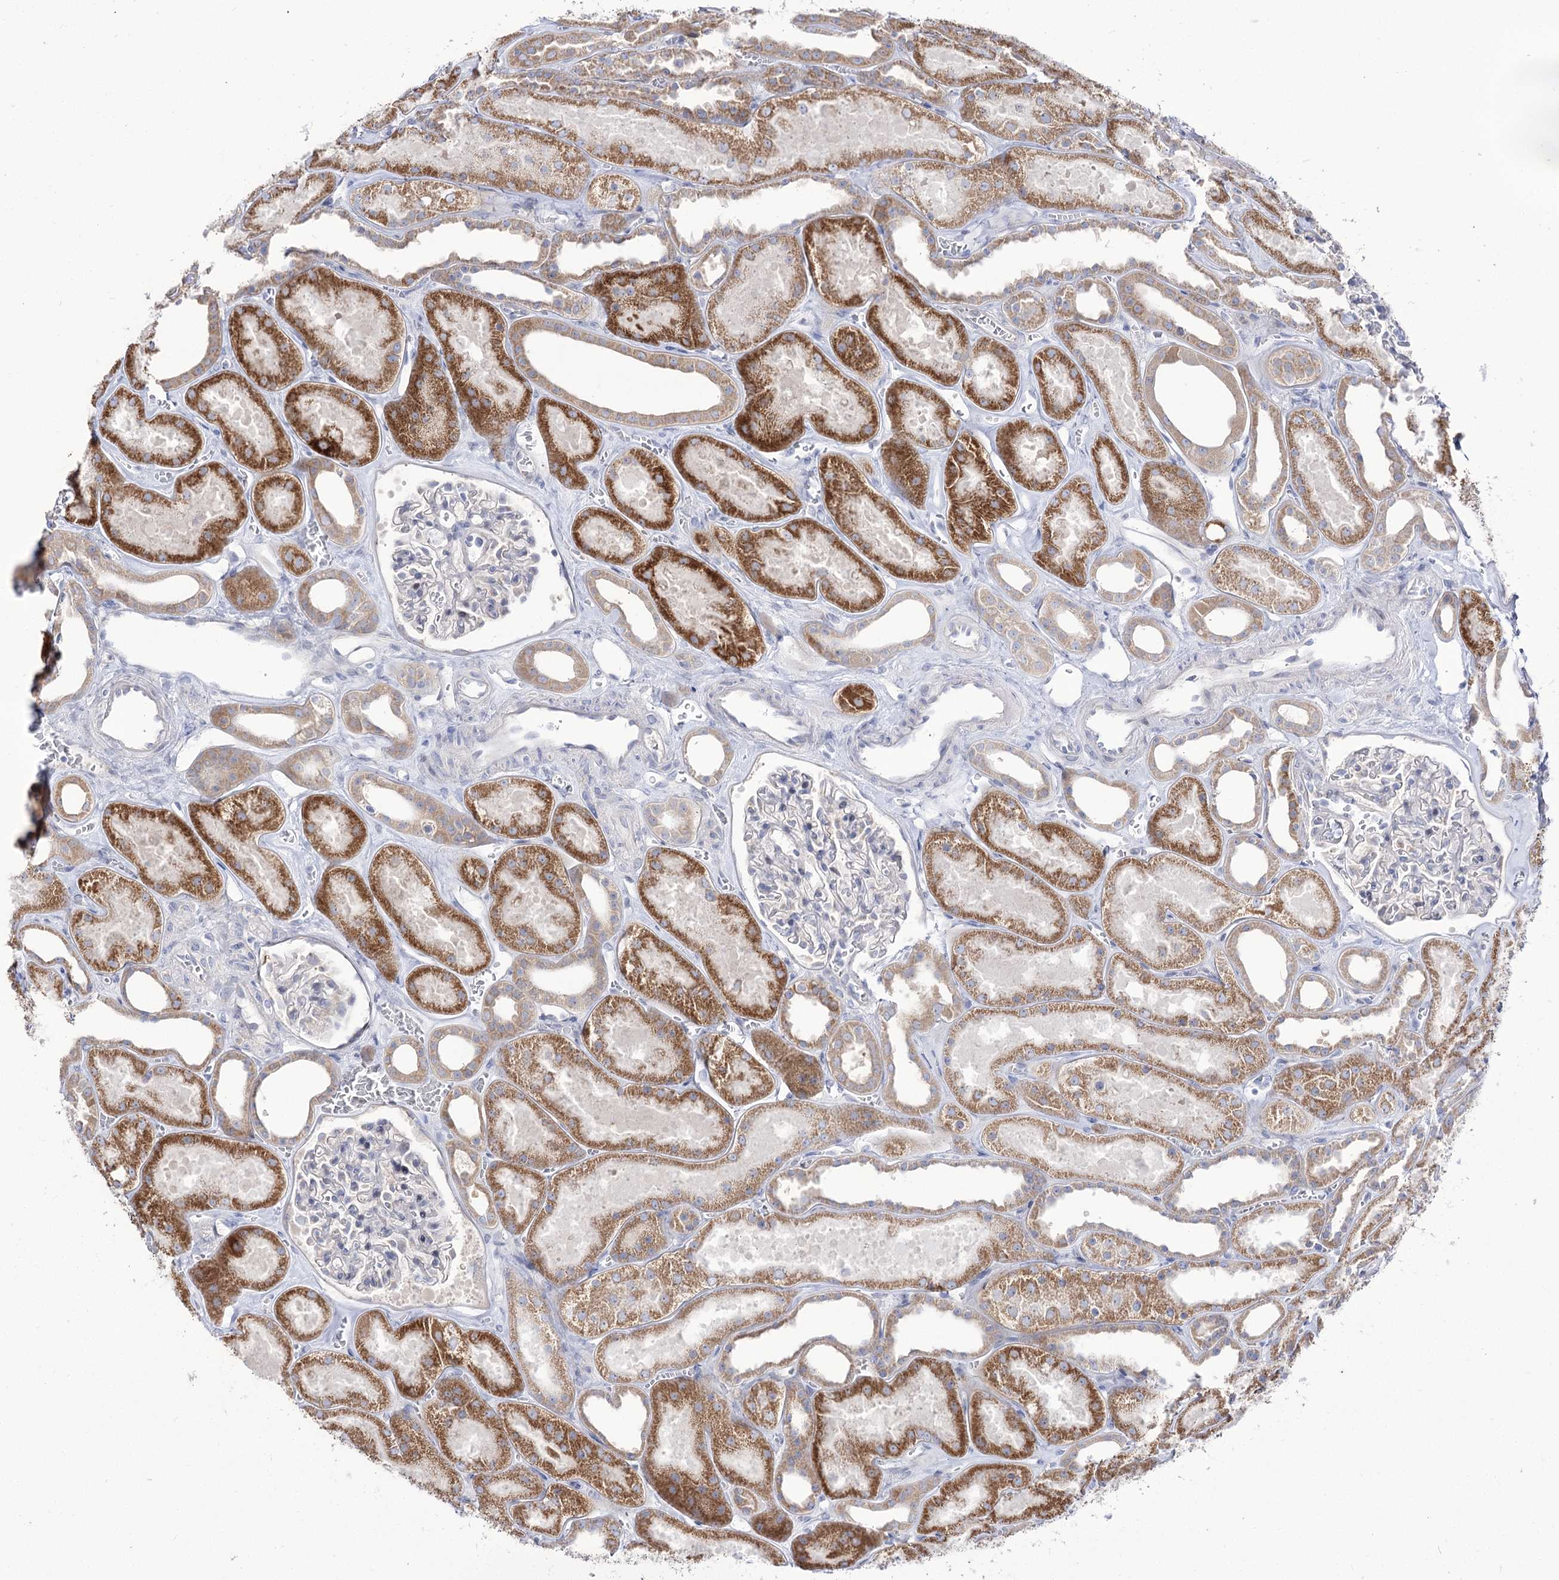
{"staining": {"intensity": "negative", "quantity": "none", "location": "none"}, "tissue": "kidney", "cell_type": "Cells in glomeruli", "image_type": "normal", "snomed": [{"axis": "morphology", "description": "Normal tissue, NOS"}, {"axis": "morphology", "description": "Adenocarcinoma, NOS"}, {"axis": "topography", "description": "Kidney"}], "caption": "There is no significant staining in cells in glomeruli of kidney.", "gene": "SUOX", "patient": {"sex": "female", "age": 68}}